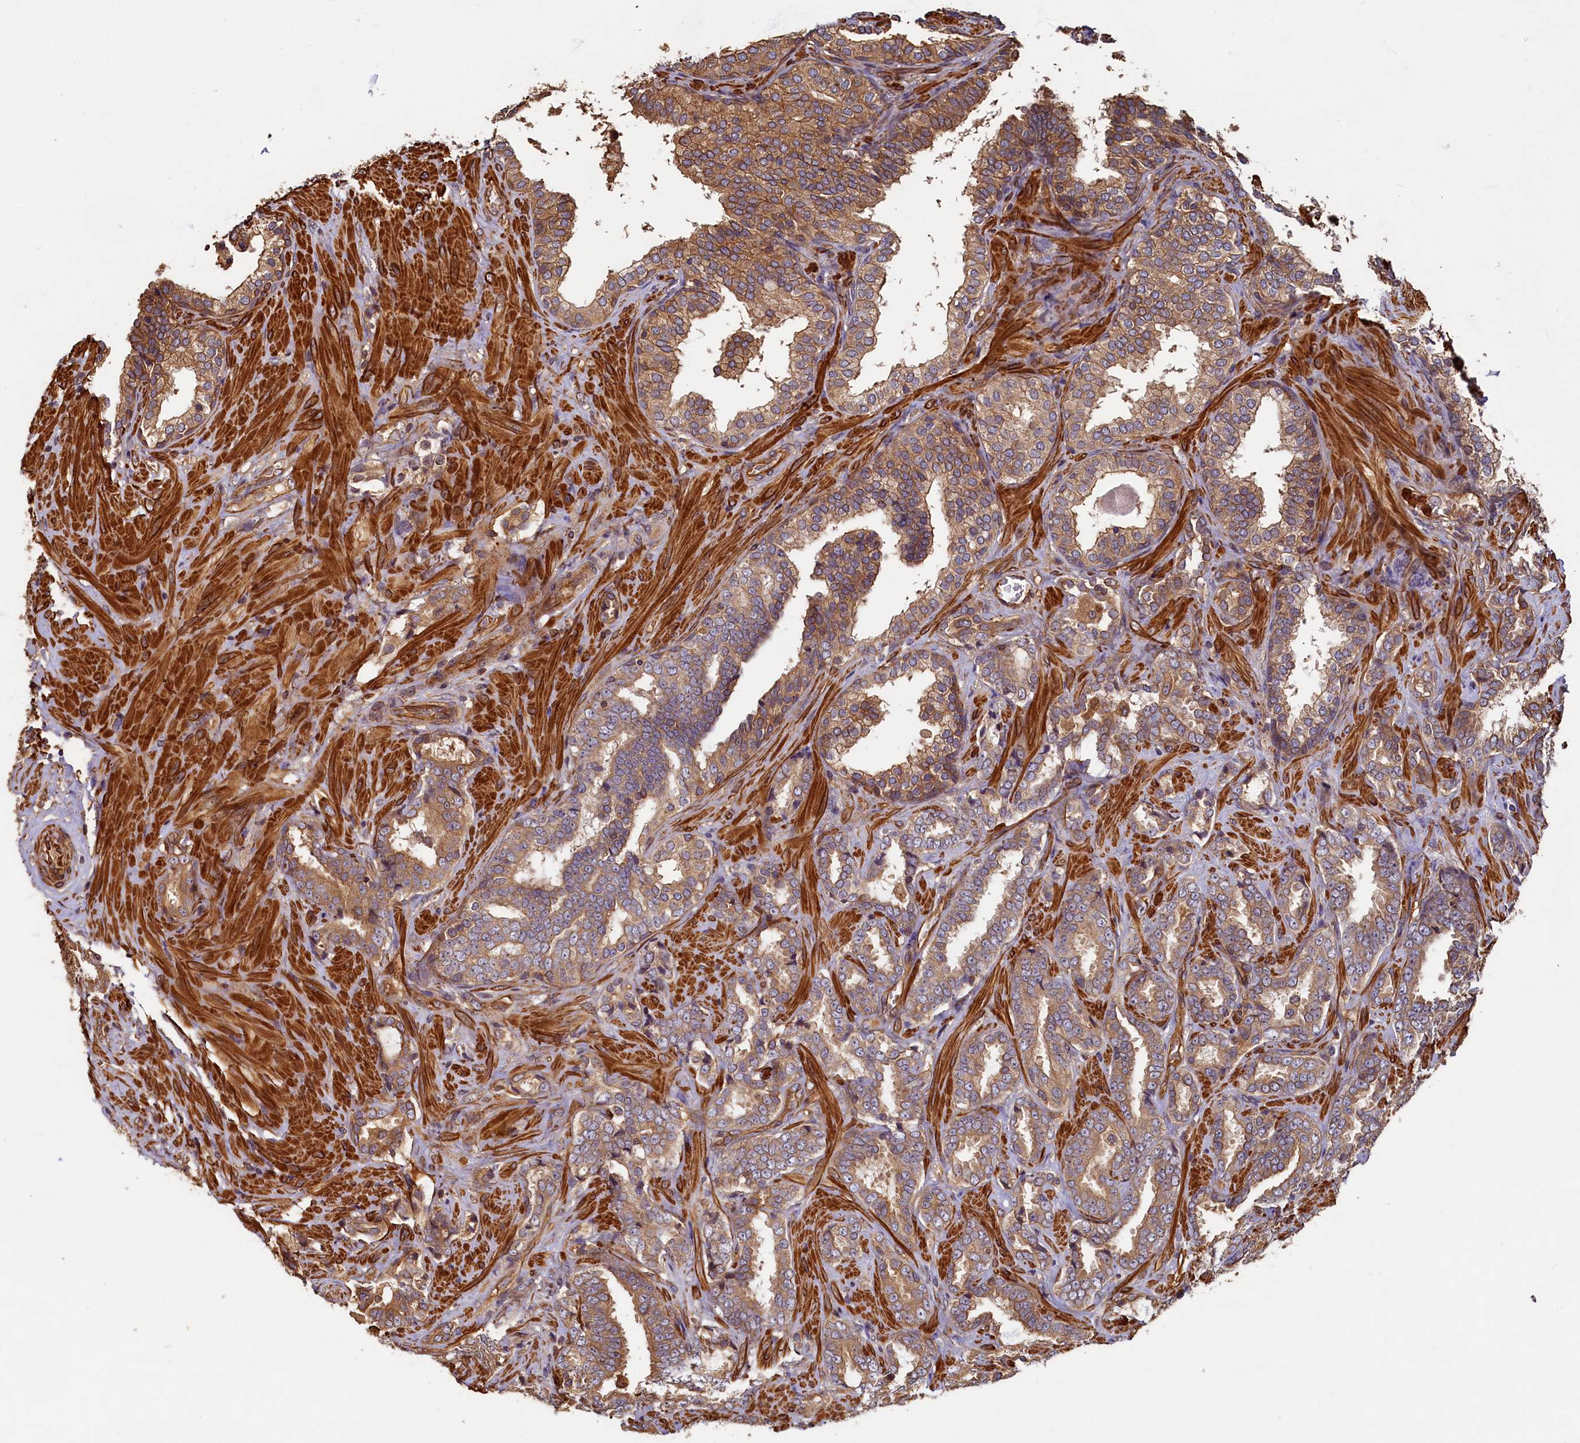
{"staining": {"intensity": "moderate", "quantity": ">75%", "location": "cytoplasmic/membranous"}, "tissue": "prostate cancer", "cell_type": "Tumor cells", "image_type": "cancer", "snomed": [{"axis": "morphology", "description": "Adenocarcinoma, High grade"}, {"axis": "topography", "description": "Prostate and seminal vesicle, NOS"}], "caption": "This is an image of immunohistochemistry (IHC) staining of prostate adenocarcinoma (high-grade), which shows moderate positivity in the cytoplasmic/membranous of tumor cells.", "gene": "CCDC102B", "patient": {"sex": "male", "age": 67}}